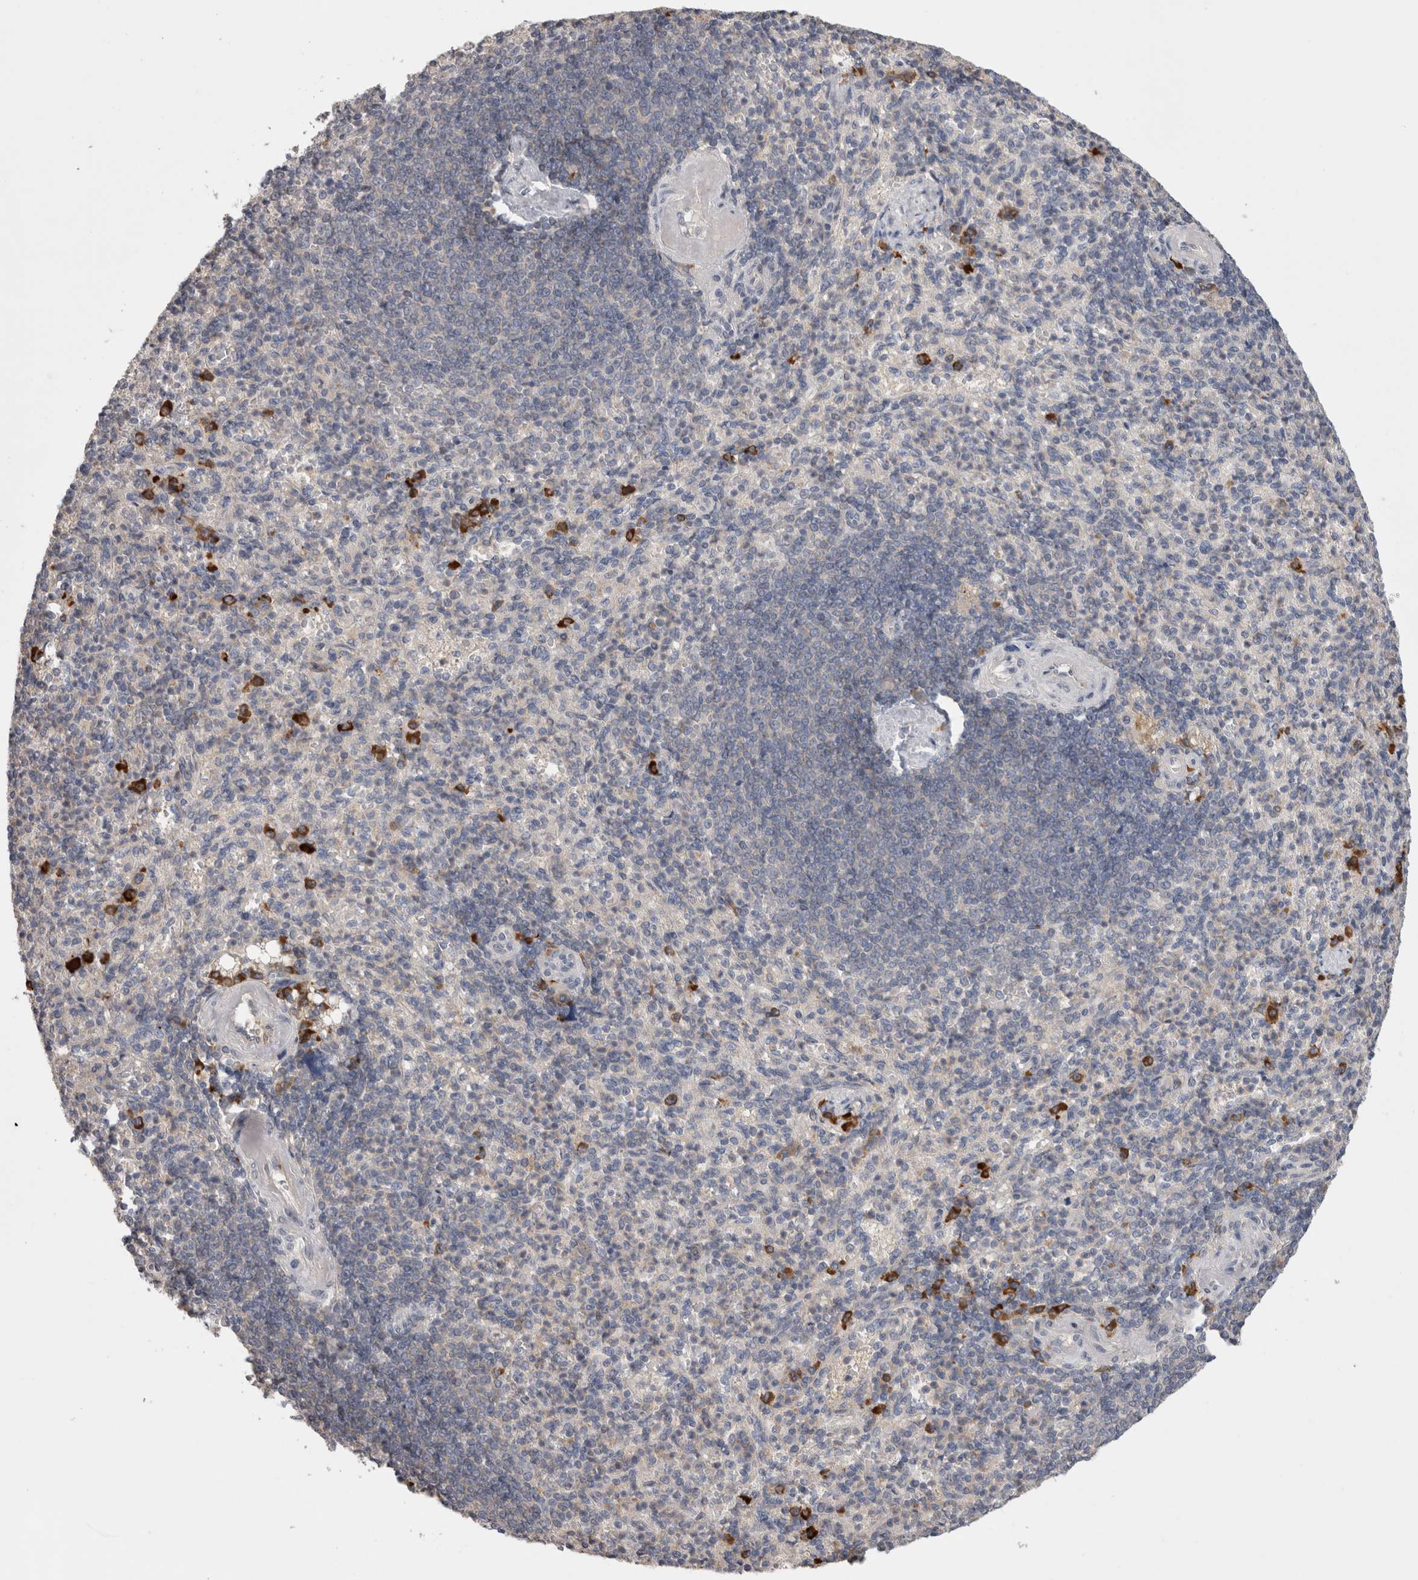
{"staining": {"intensity": "negative", "quantity": "none", "location": "none"}, "tissue": "spleen", "cell_type": "Cells in red pulp", "image_type": "normal", "snomed": [{"axis": "morphology", "description": "Normal tissue, NOS"}, {"axis": "topography", "description": "Spleen"}], "caption": "Immunohistochemistry (IHC) histopathology image of benign human spleen stained for a protein (brown), which demonstrates no positivity in cells in red pulp.", "gene": "PPP3CC", "patient": {"sex": "female", "age": 74}}